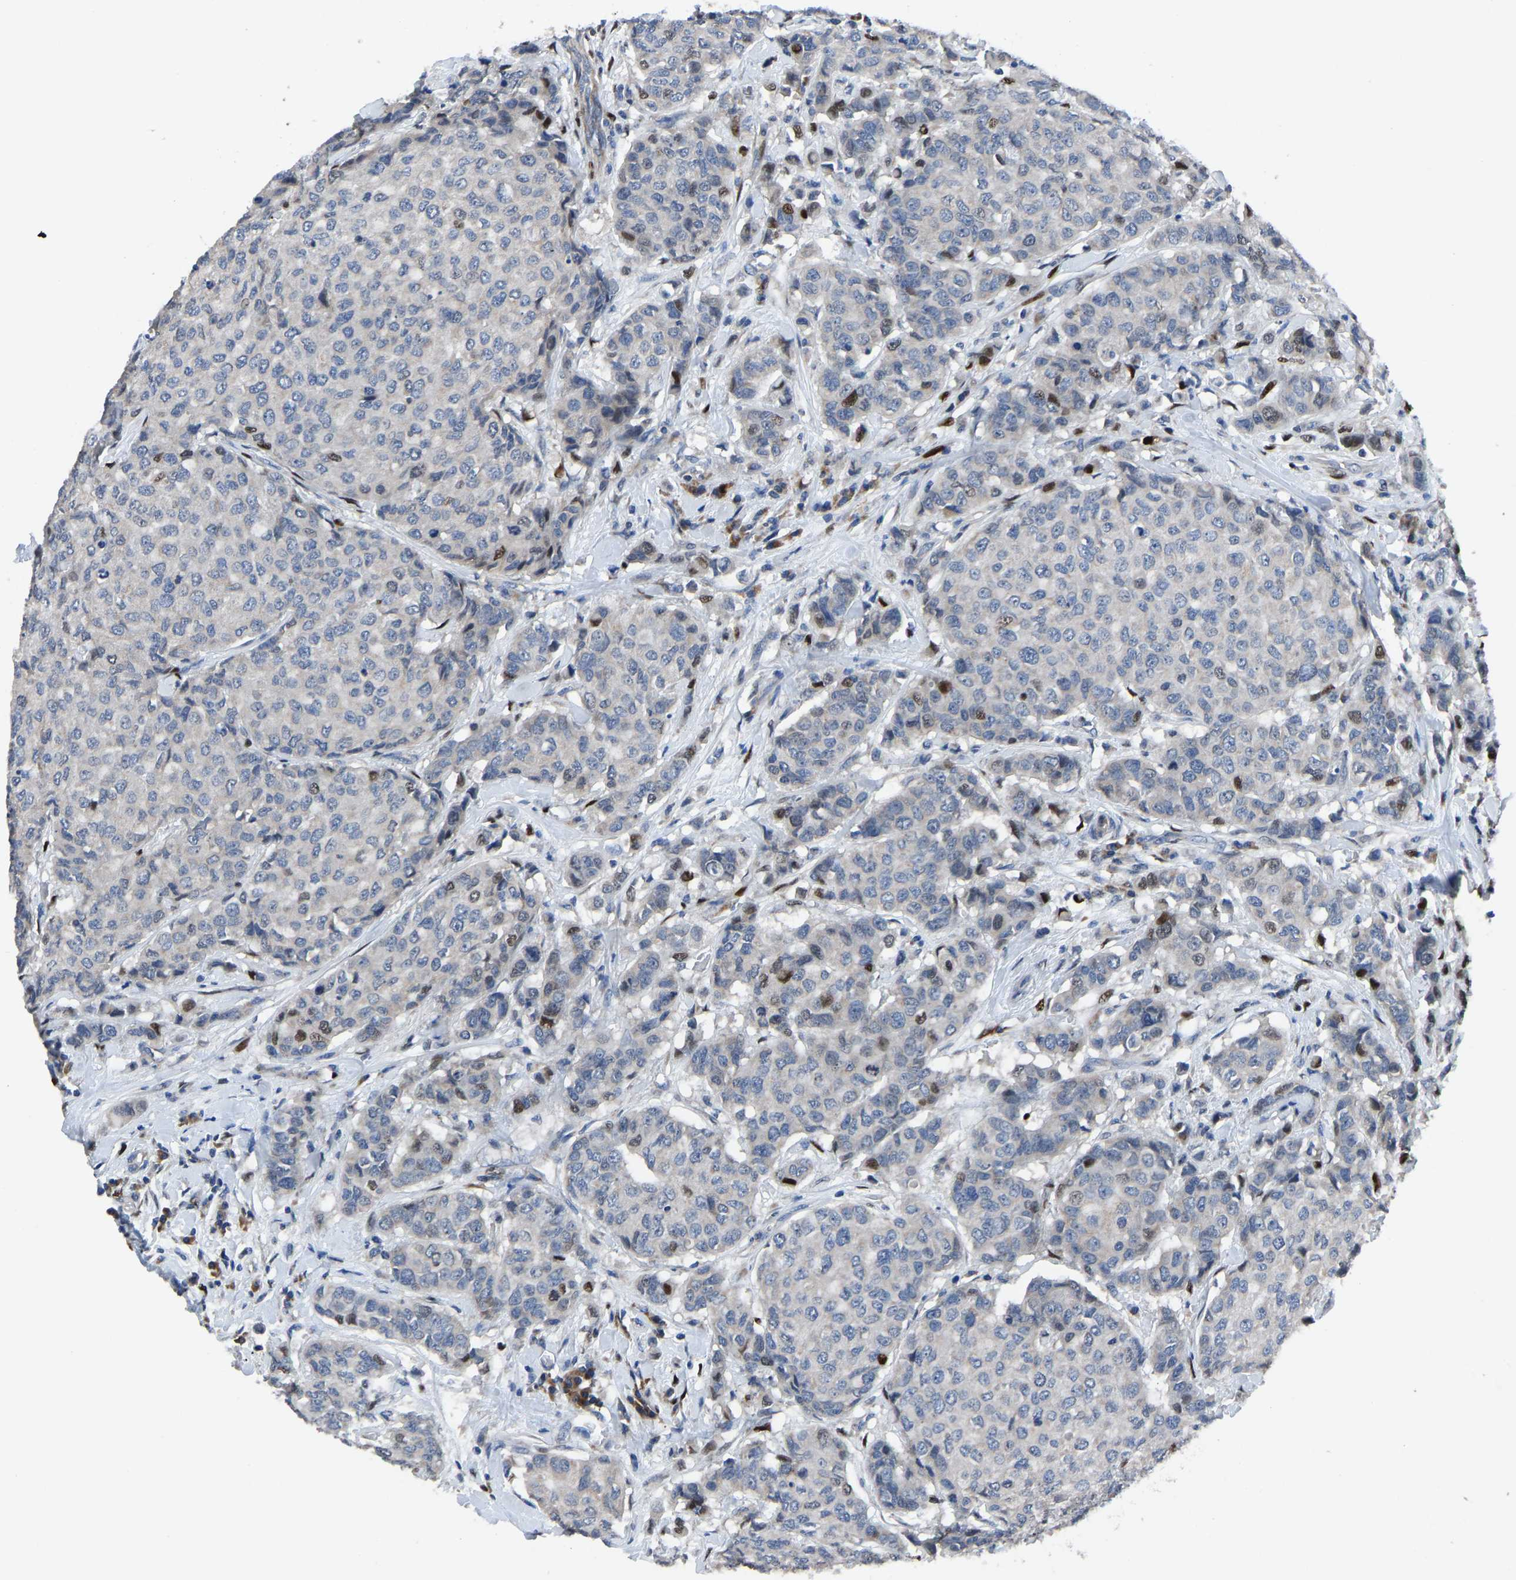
{"staining": {"intensity": "moderate", "quantity": "<25%", "location": "nuclear"}, "tissue": "breast cancer", "cell_type": "Tumor cells", "image_type": "cancer", "snomed": [{"axis": "morphology", "description": "Duct carcinoma"}, {"axis": "topography", "description": "Breast"}], "caption": "This photomicrograph exhibits immunohistochemistry (IHC) staining of breast invasive ductal carcinoma, with low moderate nuclear positivity in about <25% of tumor cells.", "gene": "EGR1", "patient": {"sex": "female", "age": 27}}